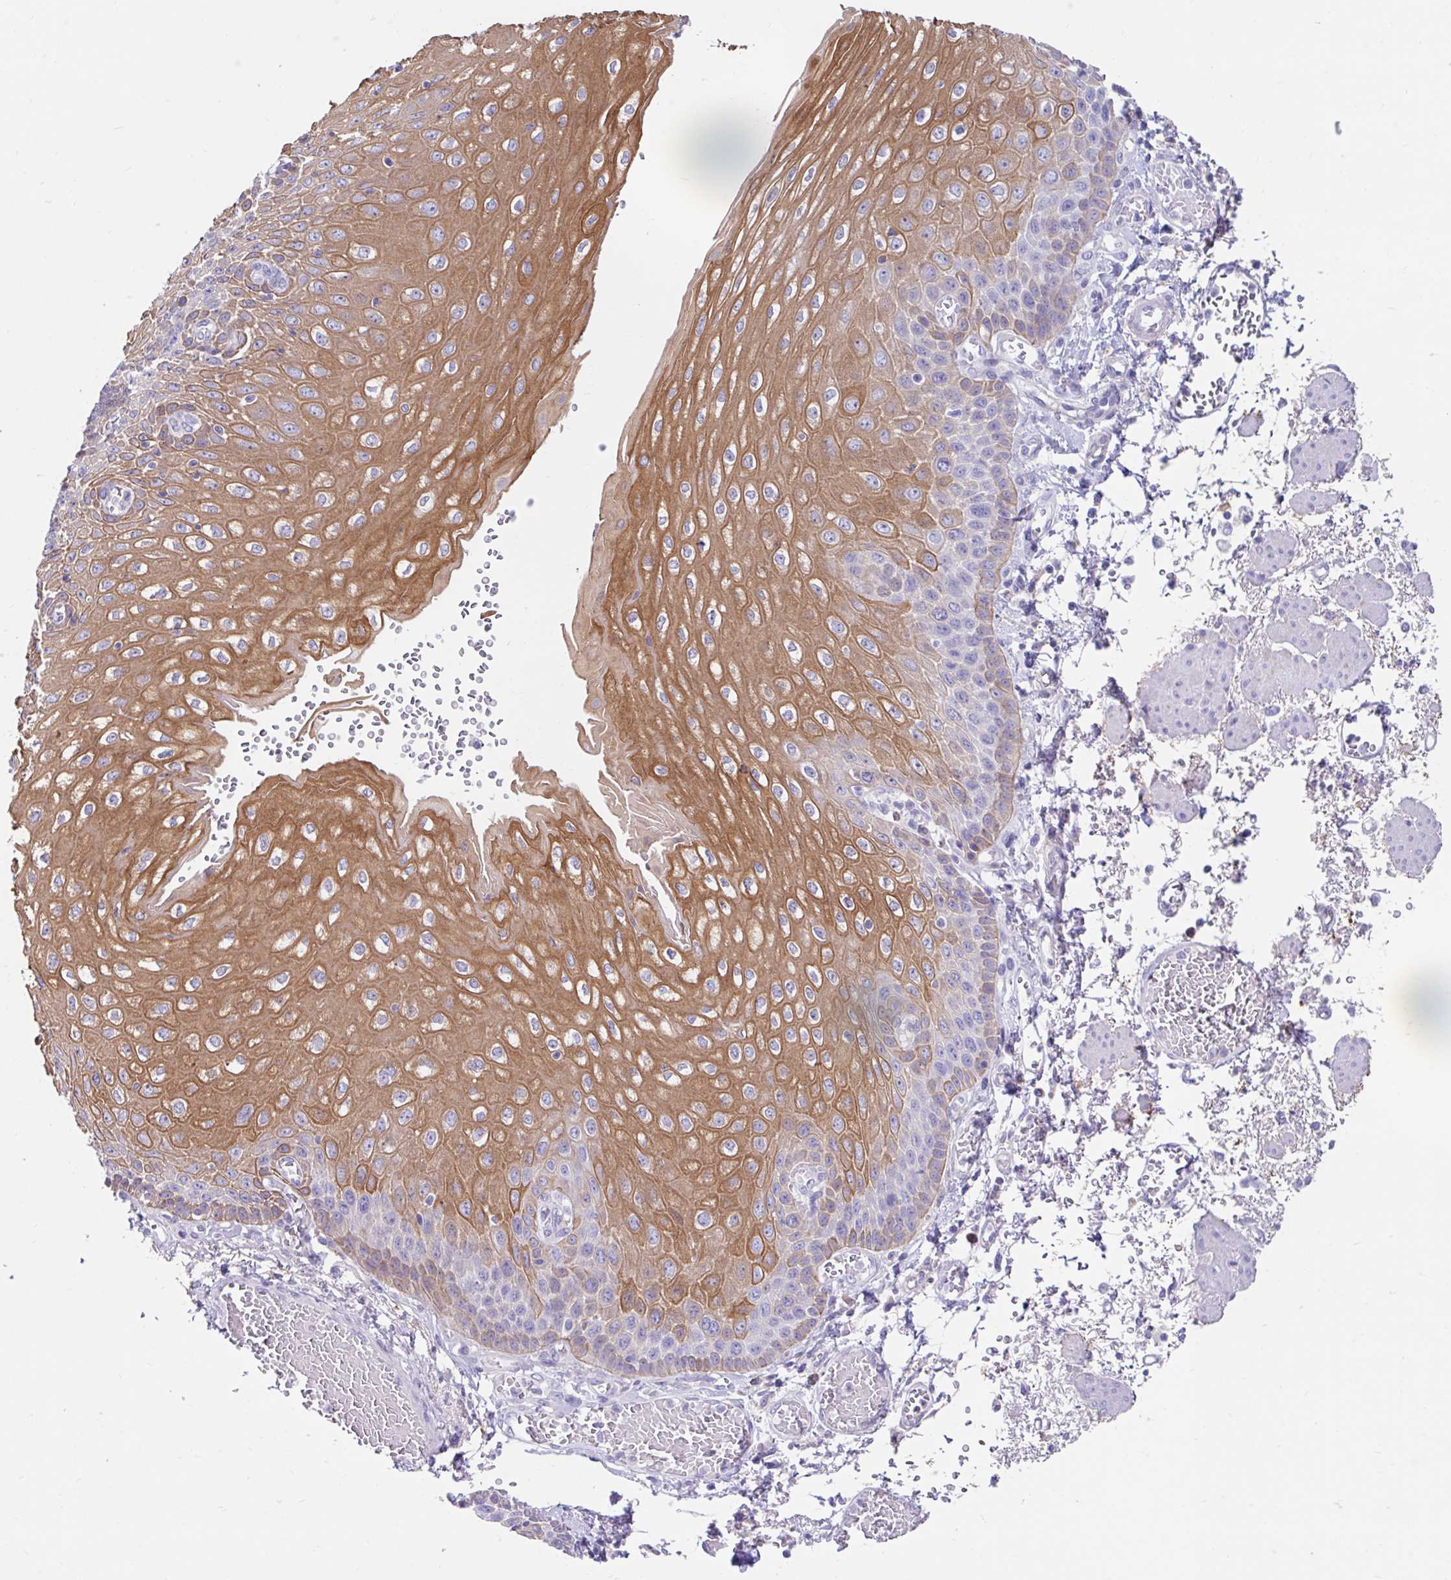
{"staining": {"intensity": "moderate", "quantity": "25%-75%", "location": "cytoplasmic/membranous"}, "tissue": "esophagus", "cell_type": "Squamous epithelial cells", "image_type": "normal", "snomed": [{"axis": "morphology", "description": "Normal tissue, NOS"}, {"axis": "morphology", "description": "Adenocarcinoma, NOS"}, {"axis": "topography", "description": "Esophagus"}], "caption": "Squamous epithelial cells exhibit moderate cytoplasmic/membranous staining in about 25%-75% of cells in benign esophagus.", "gene": "ZNF33A", "patient": {"sex": "male", "age": 81}}